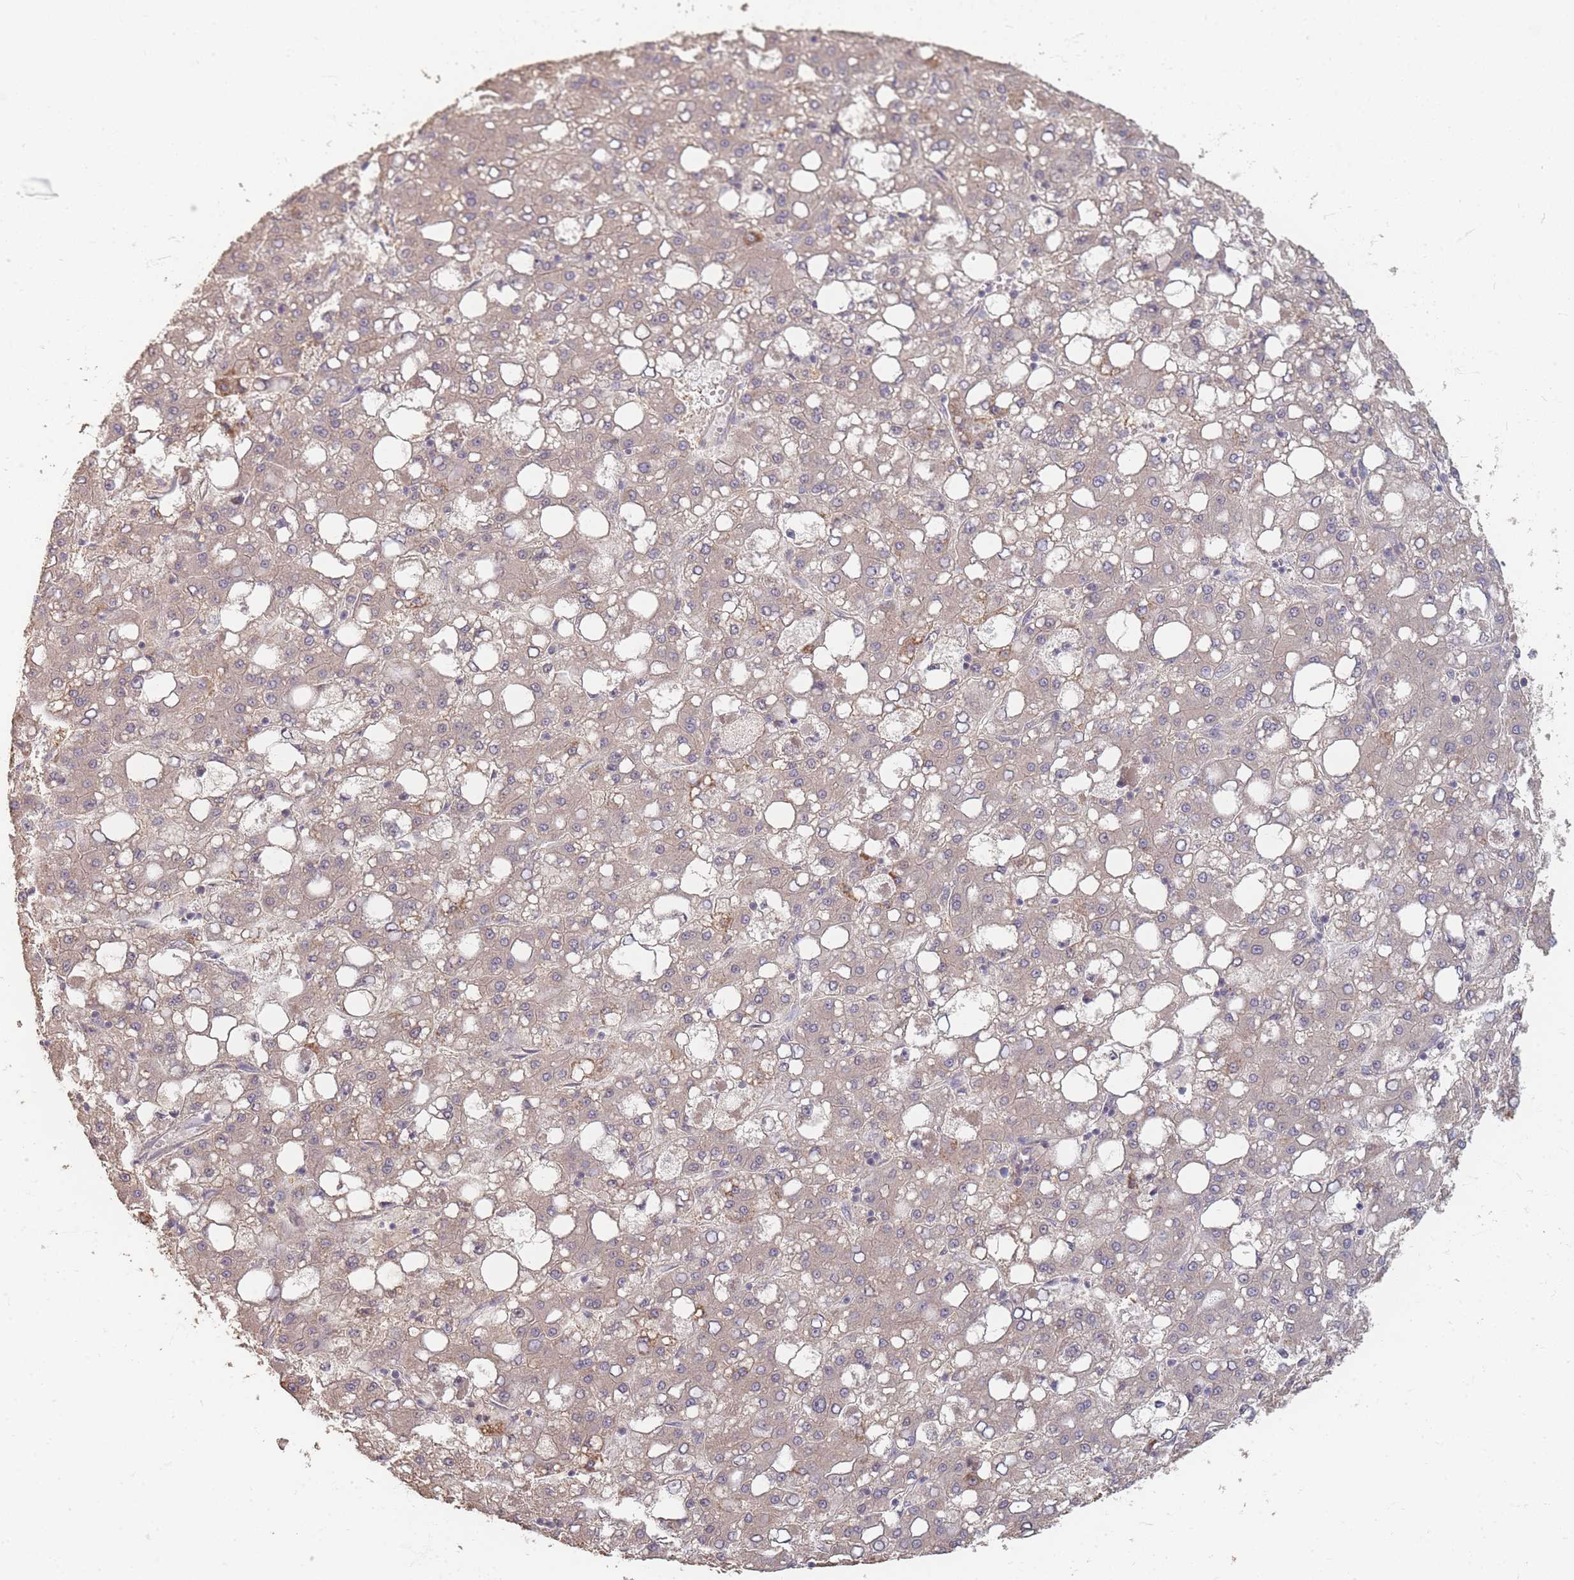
{"staining": {"intensity": "strong", "quantity": "<25%", "location": "cytoplasmic/membranous"}, "tissue": "liver cancer", "cell_type": "Tumor cells", "image_type": "cancer", "snomed": [{"axis": "morphology", "description": "Carcinoma, Hepatocellular, NOS"}, {"axis": "topography", "description": "Liver"}], "caption": "Immunohistochemical staining of liver cancer demonstrates medium levels of strong cytoplasmic/membranous protein staining in about <25% of tumor cells.", "gene": "RFTN1", "patient": {"sex": "male", "age": 65}}